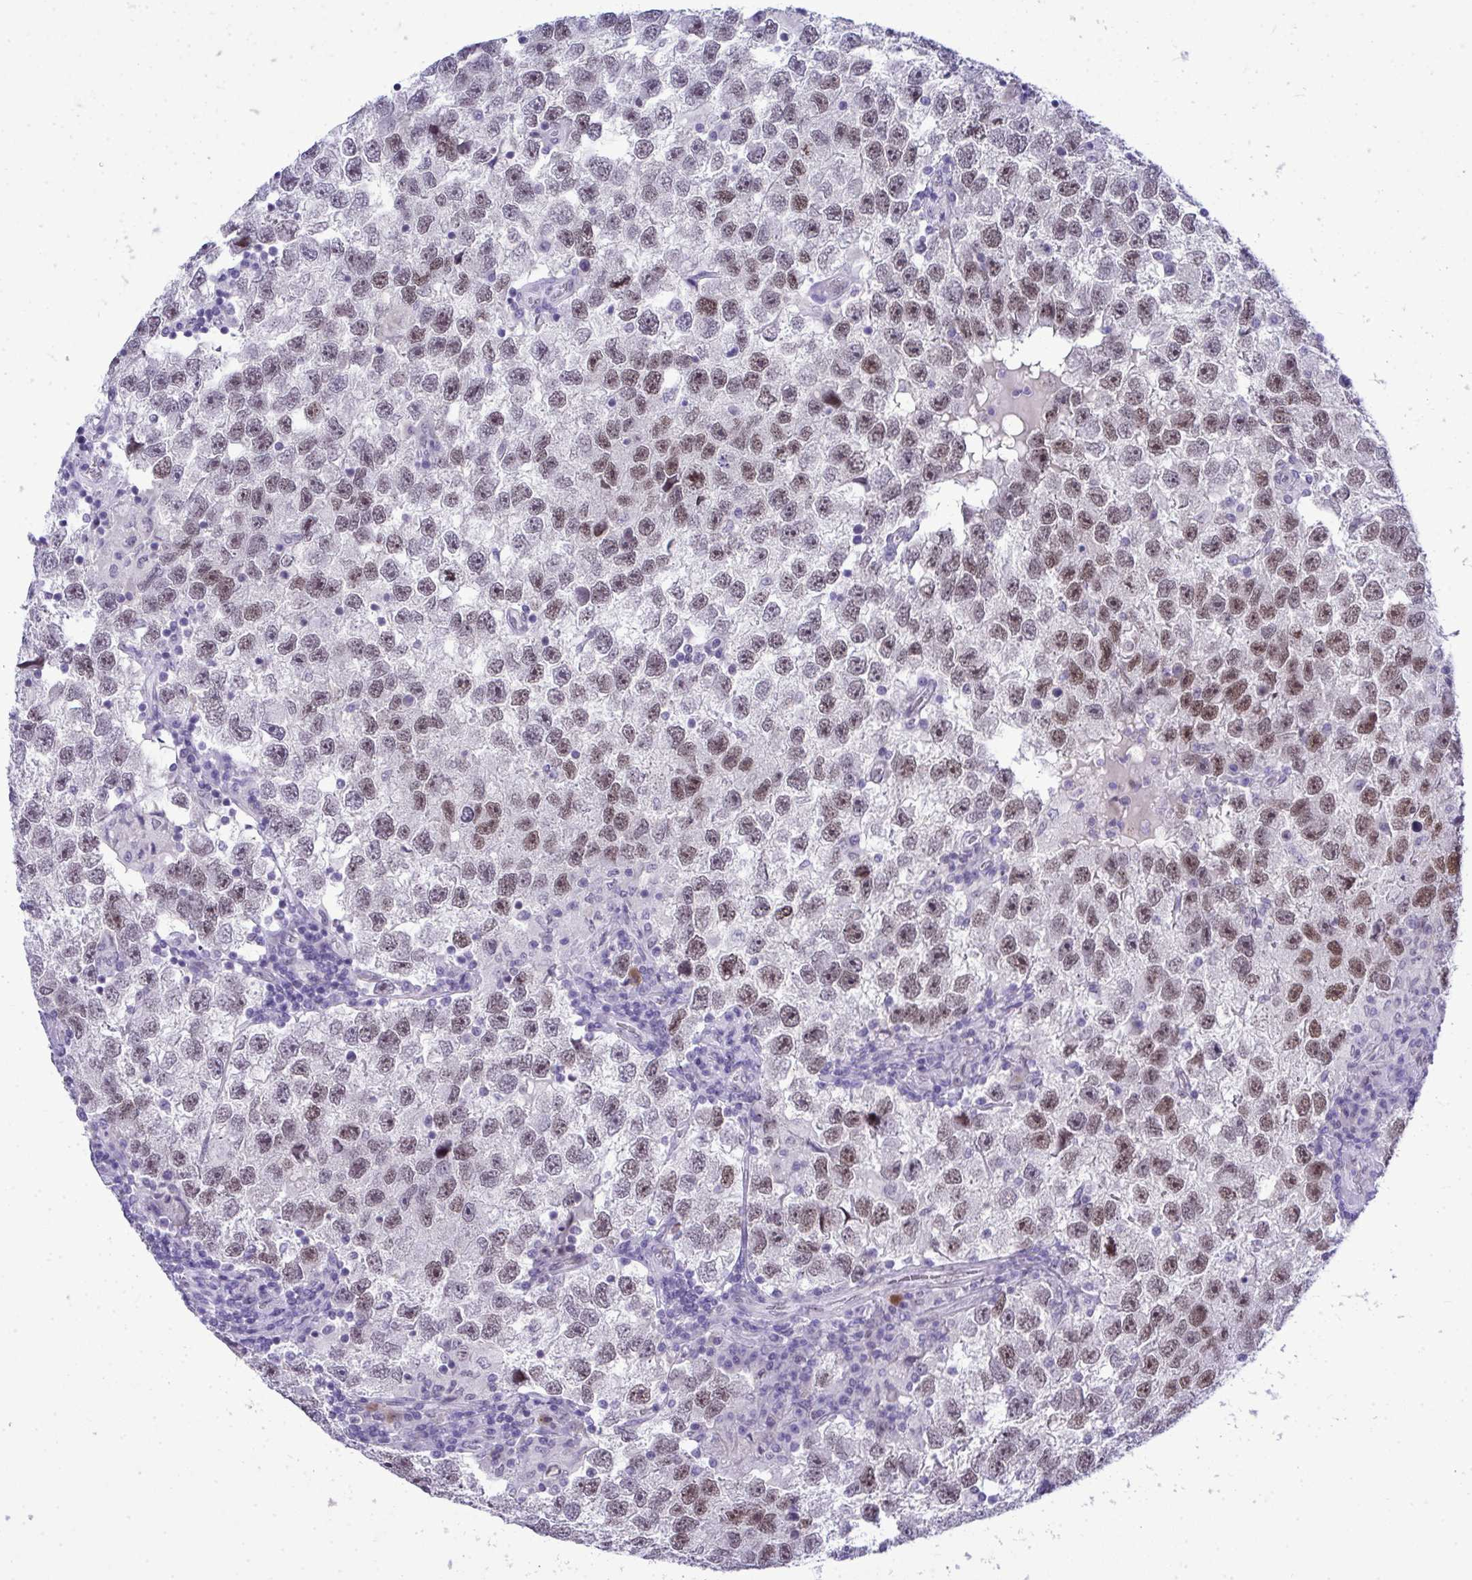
{"staining": {"intensity": "moderate", "quantity": "25%-75%", "location": "nuclear"}, "tissue": "testis cancer", "cell_type": "Tumor cells", "image_type": "cancer", "snomed": [{"axis": "morphology", "description": "Seminoma, NOS"}, {"axis": "topography", "description": "Testis"}], "caption": "Human testis cancer stained with a brown dye demonstrates moderate nuclear positive positivity in approximately 25%-75% of tumor cells.", "gene": "TEAD4", "patient": {"sex": "male", "age": 26}}